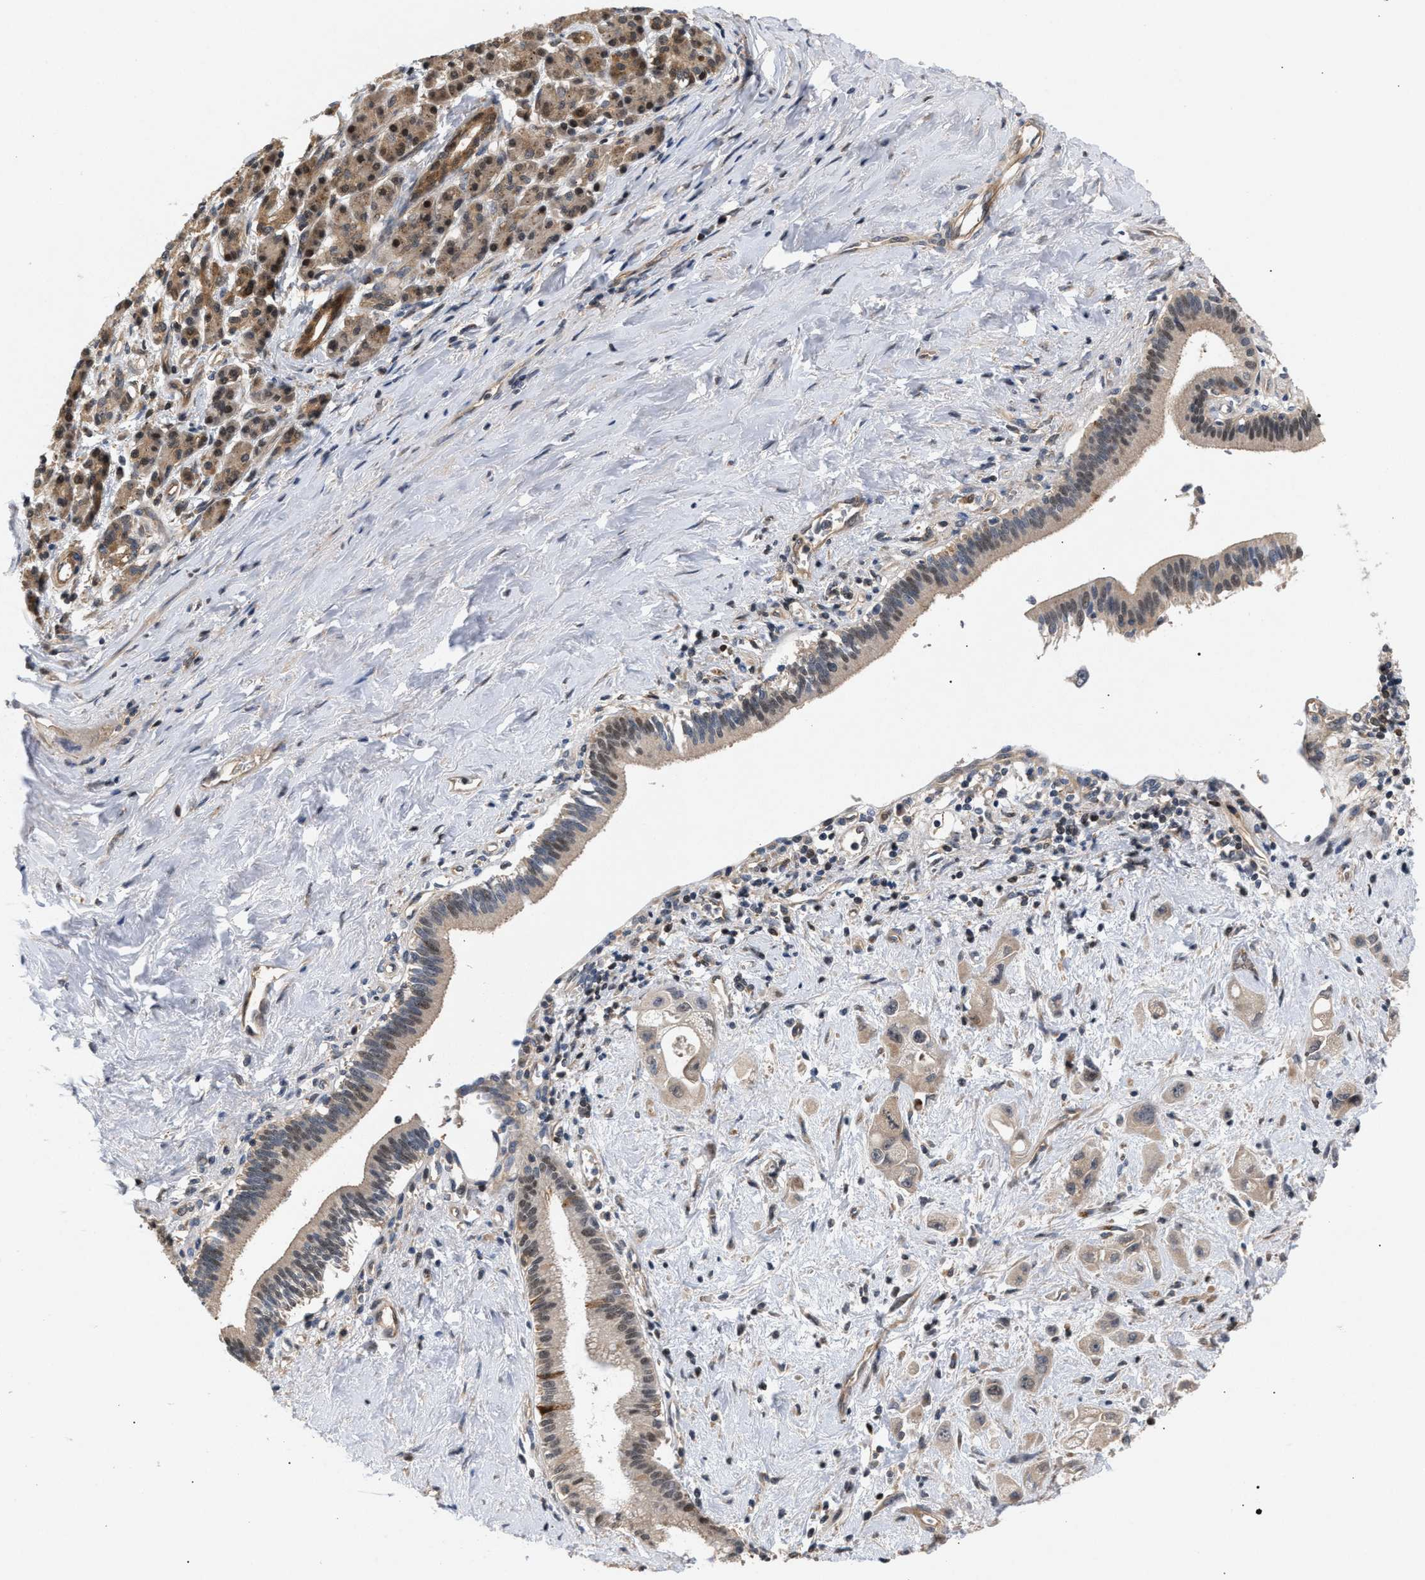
{"staining": {"intensity": "weak", "quantity": ">75%", "location": "cytoplasmic/membranous,nuclear"}, "tissue": "pancreatic cancer", "cell_type": "Tumor cells", "image_type": "cancer", "snomed": [{"axis": "morphology", "description": "Adenocarcinoma, NOS"}, {"axis": "topography", "description": "Pancreas"}], "caption": "Protein analysis of pancreatic cancer (adenocarcinoma) tissue demonstrates weak cytoplasmic/membranous and nuclear expression in approximately >75% of tumor cells. (Brightfield microscopy of DAB IHC at high magnification).", "gene": "GLOD4", "patient": {"sex": "female", "age": 66}}